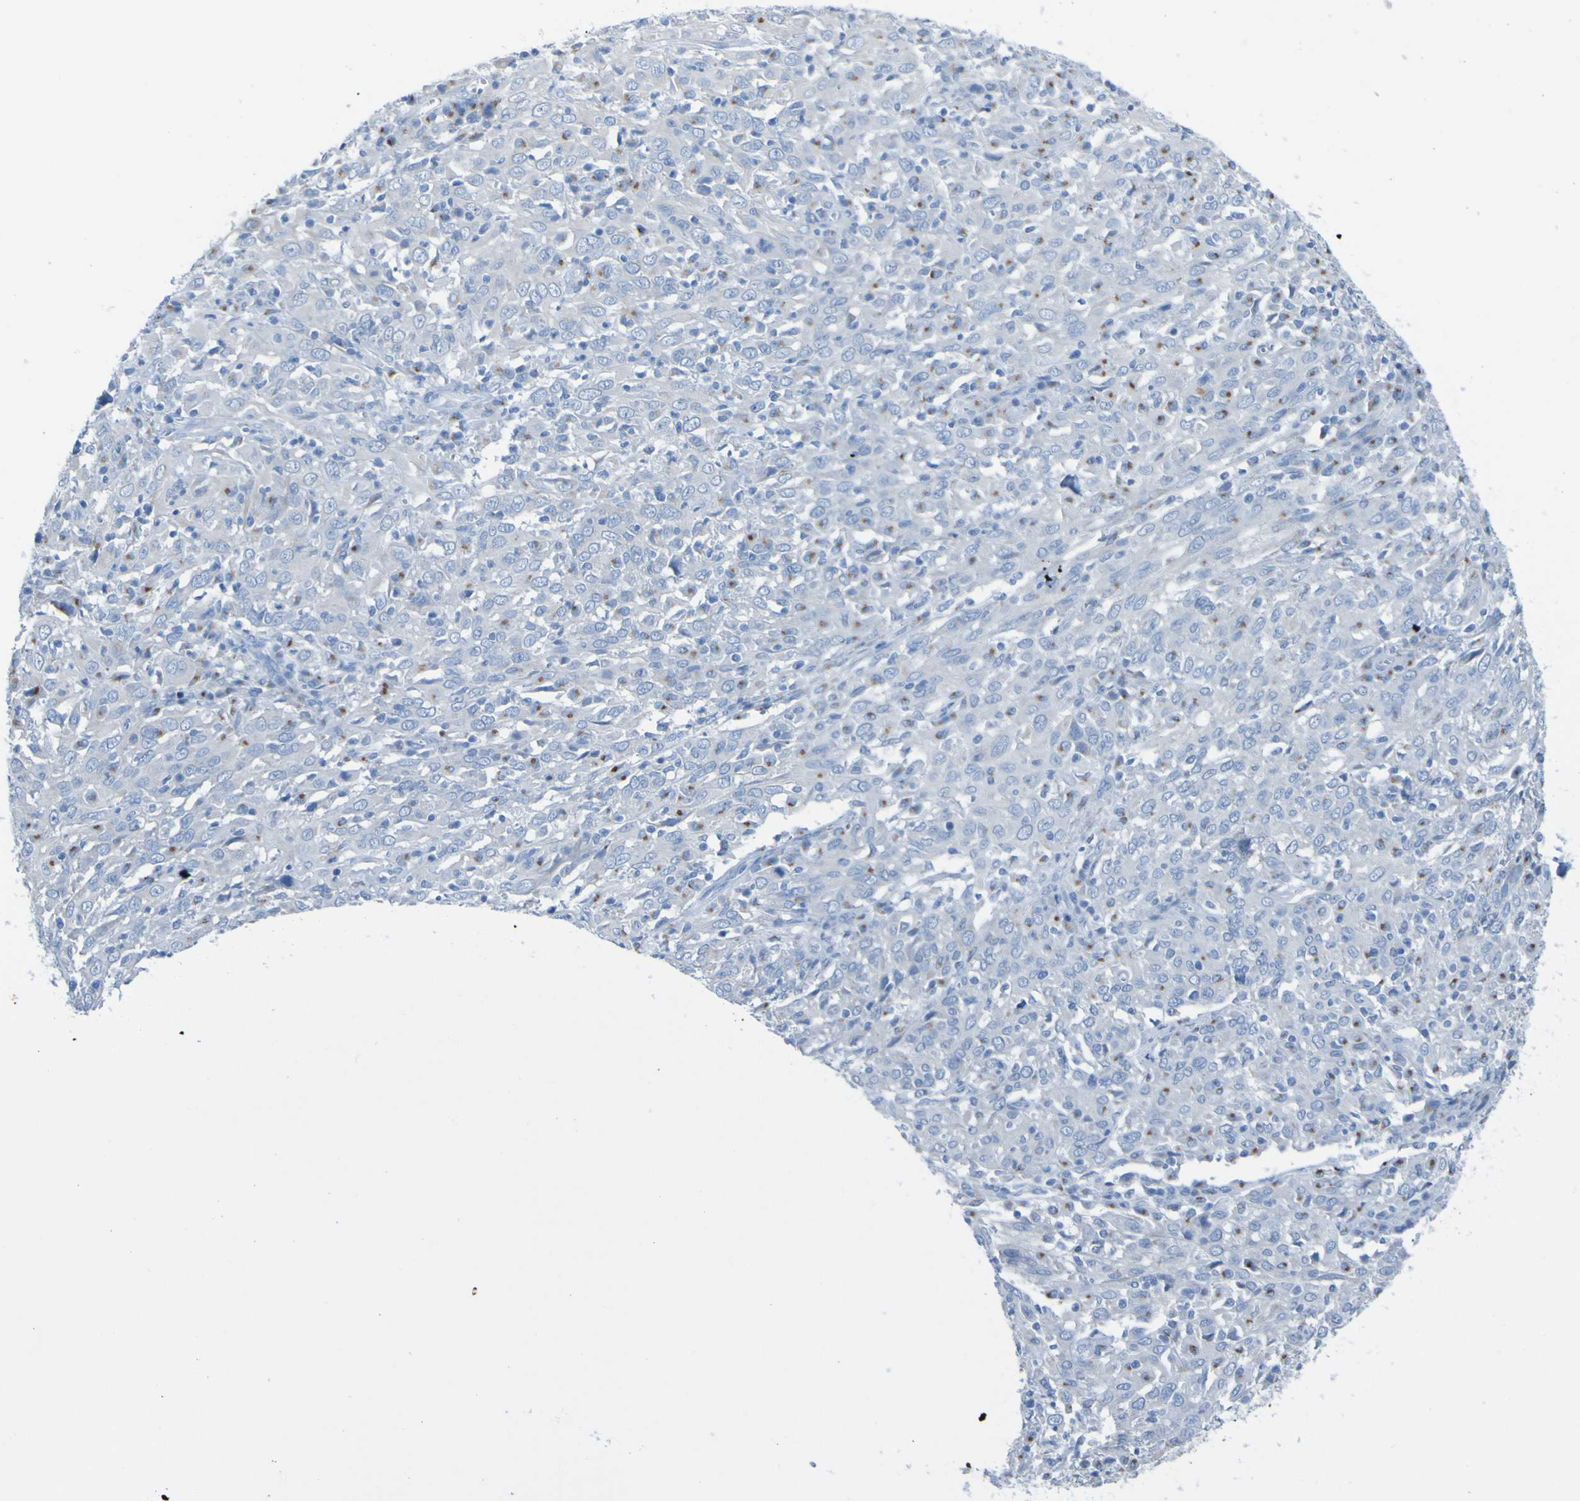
{"staining": {"intensity": "moderate", "quantity": "<25%", "location": "cytoplasmic/membranous"}, "tissue": "cervical cancer", "cell_type": "Tumor cells", "image_type": "cancer", "snomed": [{"axis": "morphology", "description": "Squamous cell carcinoma, NOS"}, {"axis": "topography", "description": "Cervix"}], "caption": "DAB immunohistochemical staining of human squamous cell carcinoma (cervical) reveals moderate cytoplasmic/membranous protein staining in about <25% of tumor cells.", "gene": "ACMSD", "patient": {"sex": "female", "age": 46}}